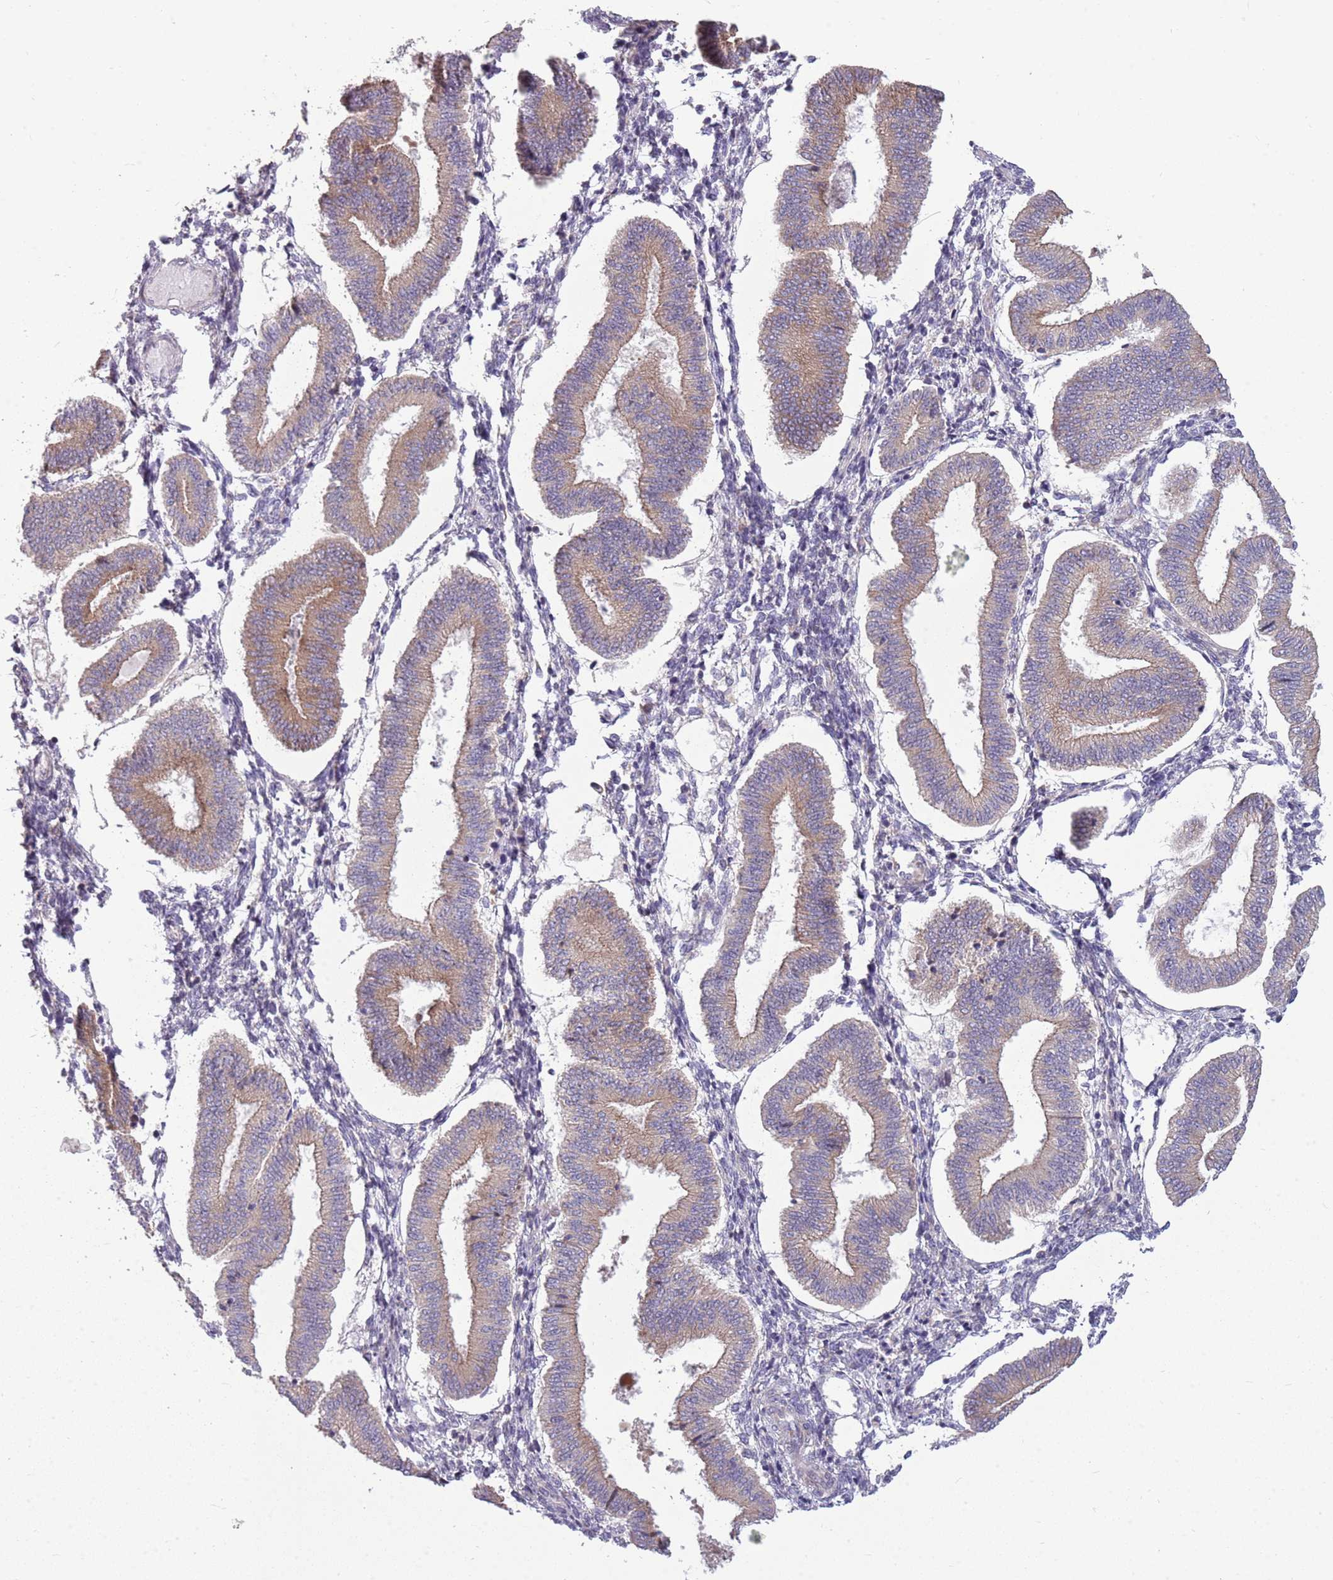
{"staining": {"intensity": "negative", "quantity": "none", "location": "none"}, "tissue": "endometrium", "cell_type": "Cells in endometrial stroma", "image_type": "normal", "snomed": [{"axis": "morphology", "description": "Normal tissue, NOS"}, {"axis": "topography", "description": "Endometrium"}], "caption": "This is an IHC histopathology image of unremarkable endometrium. There is no staining in cells in endometrial stroma.", "gene": "PPP1R27", "patient": {"sex": "female", "age": 39}}